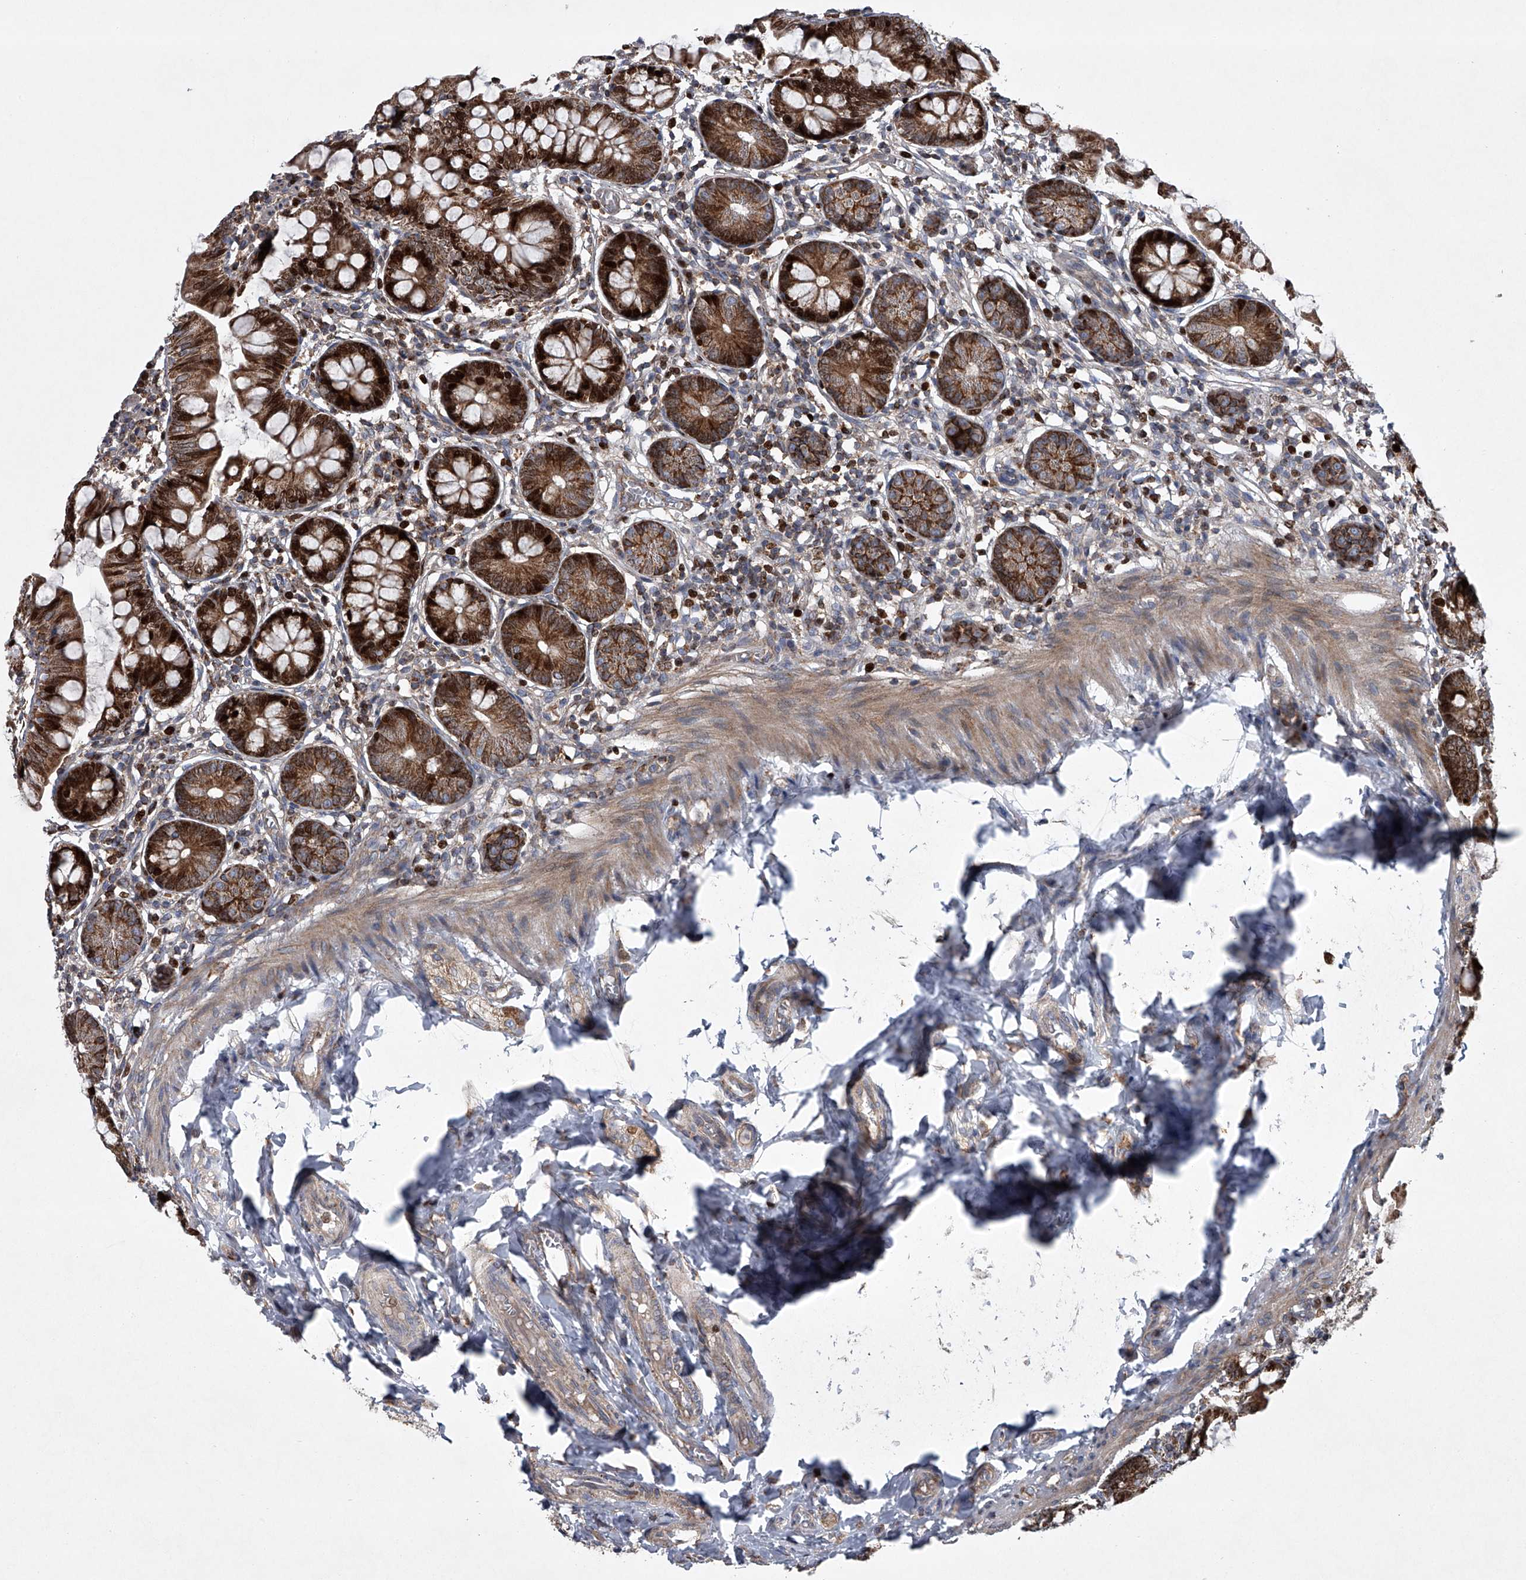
{"staining": {"intensity": "strong", "quantity": ">75%", "location": "cytoplasmic/membranous,nuclear"}, "tissue": "small intestine", "cell_type": "Glandular cells", "image_type": "normal", "snomed": [{"axis": "morphology", "description": "Normal tissue, NOS"}, {"axis": "topography", "description": "Small intestine"}], "caption": "Glandular cells show strong cytoplasmic/membranous,nuclear staining in about >75% of cells in normal small intestine.", "gene": "STRADA", "patient": {"sex": "male", "age": 7}}